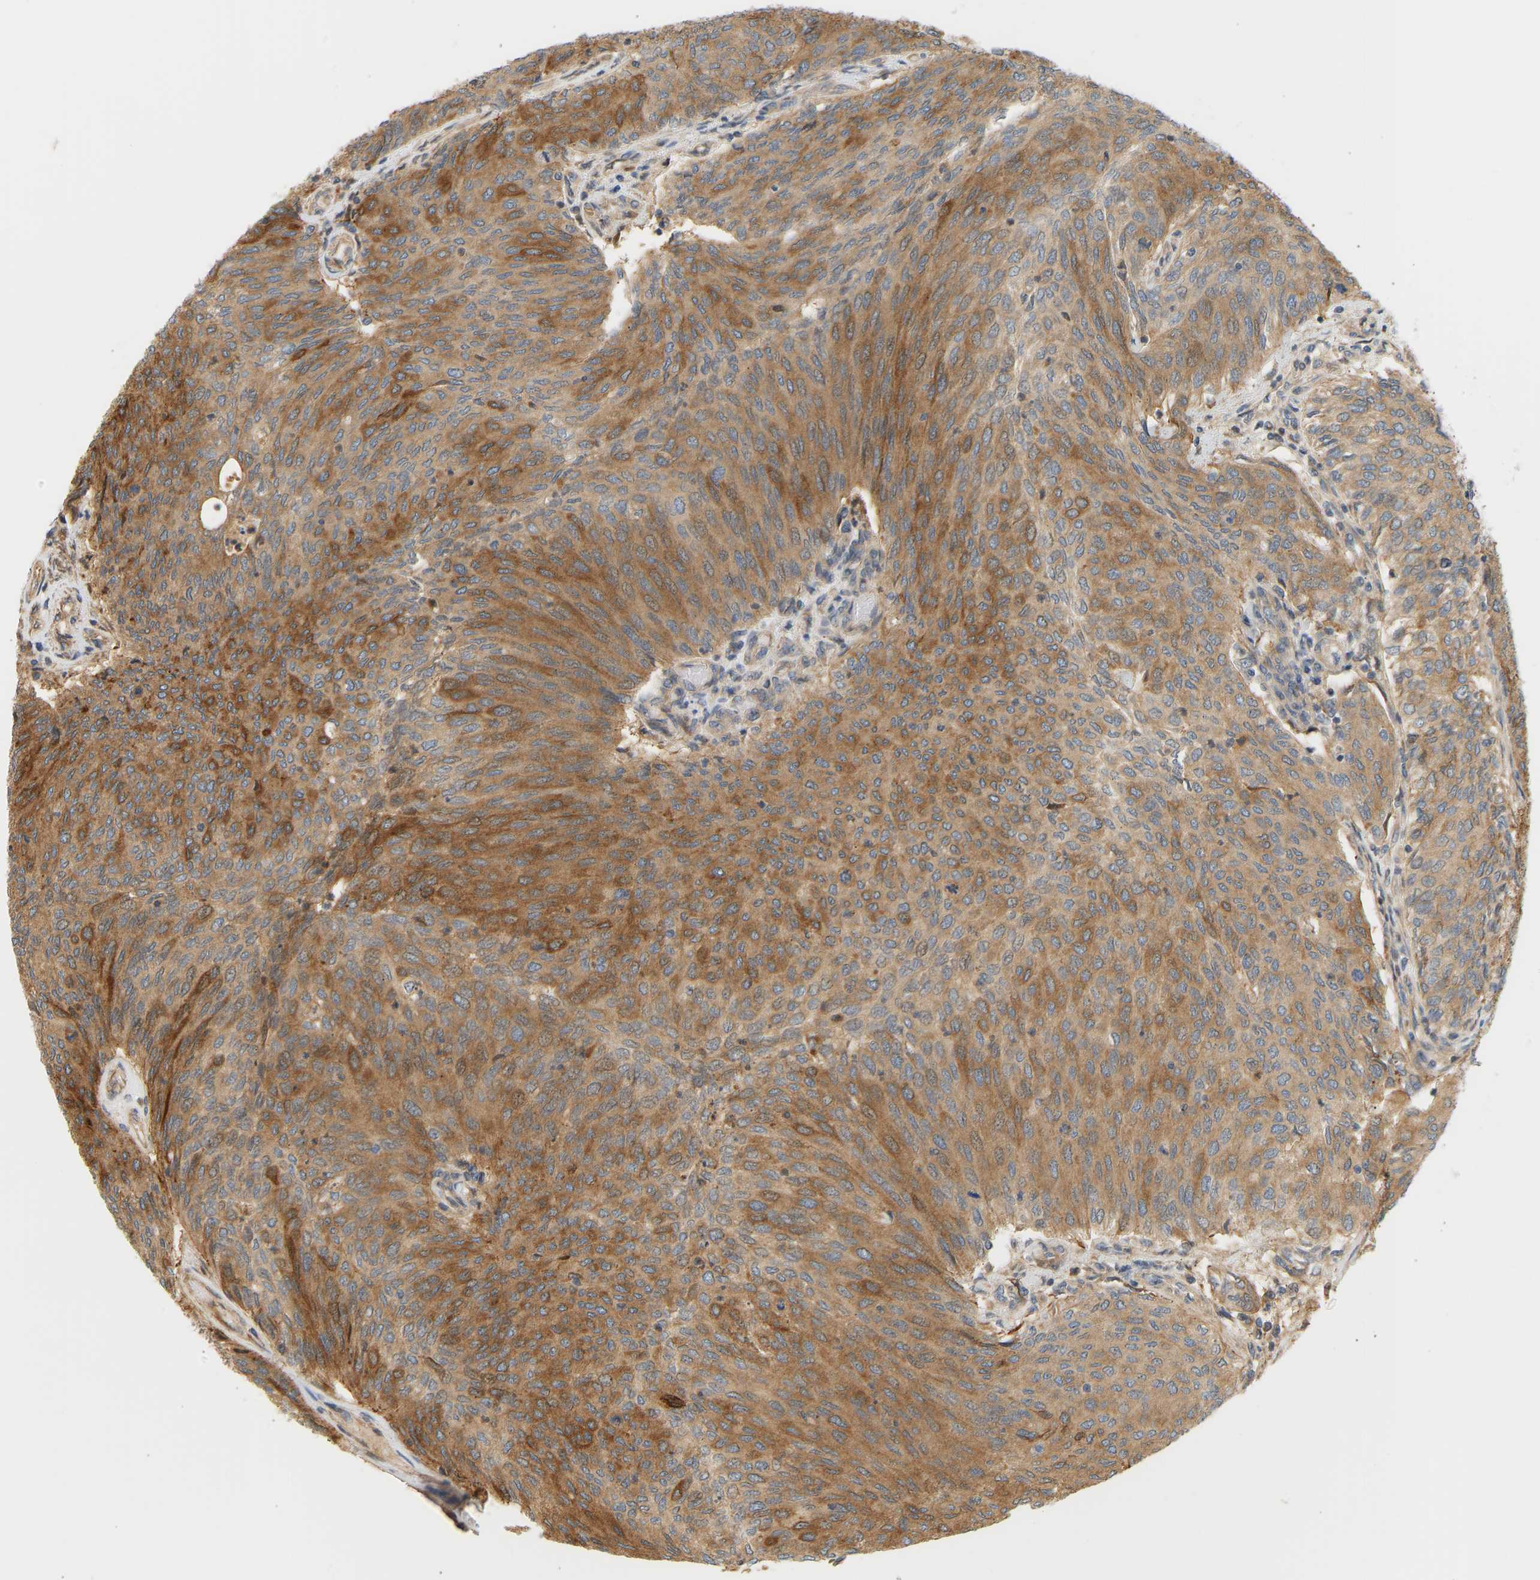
{"staining": {"intensity": "strong", "quantity": "25%-75%", "location": "cytoplasmic/membranous"}, "tissue": "urothelial cancer", "cell_type": "Tumor cells", "image_type": "cancer", "snomed": [{"axis": "morphology", "description": "Urothelial carcinoma, Low grade"}, {"axis": "topography", "description": "Urinary bladder"}], "caption": "Immunohistochemistry micrograph of neoplastic tissue: human urothelial cancer stained using immunohistochemistry displays high levels of strong protein expression localized specifically in the cytoplasmic/membranous of tumor cells, appearing as a cytoplasmic/membranous brown color.", "gene": "CEP57", "patient": {"sex": "female", "age": 79}}